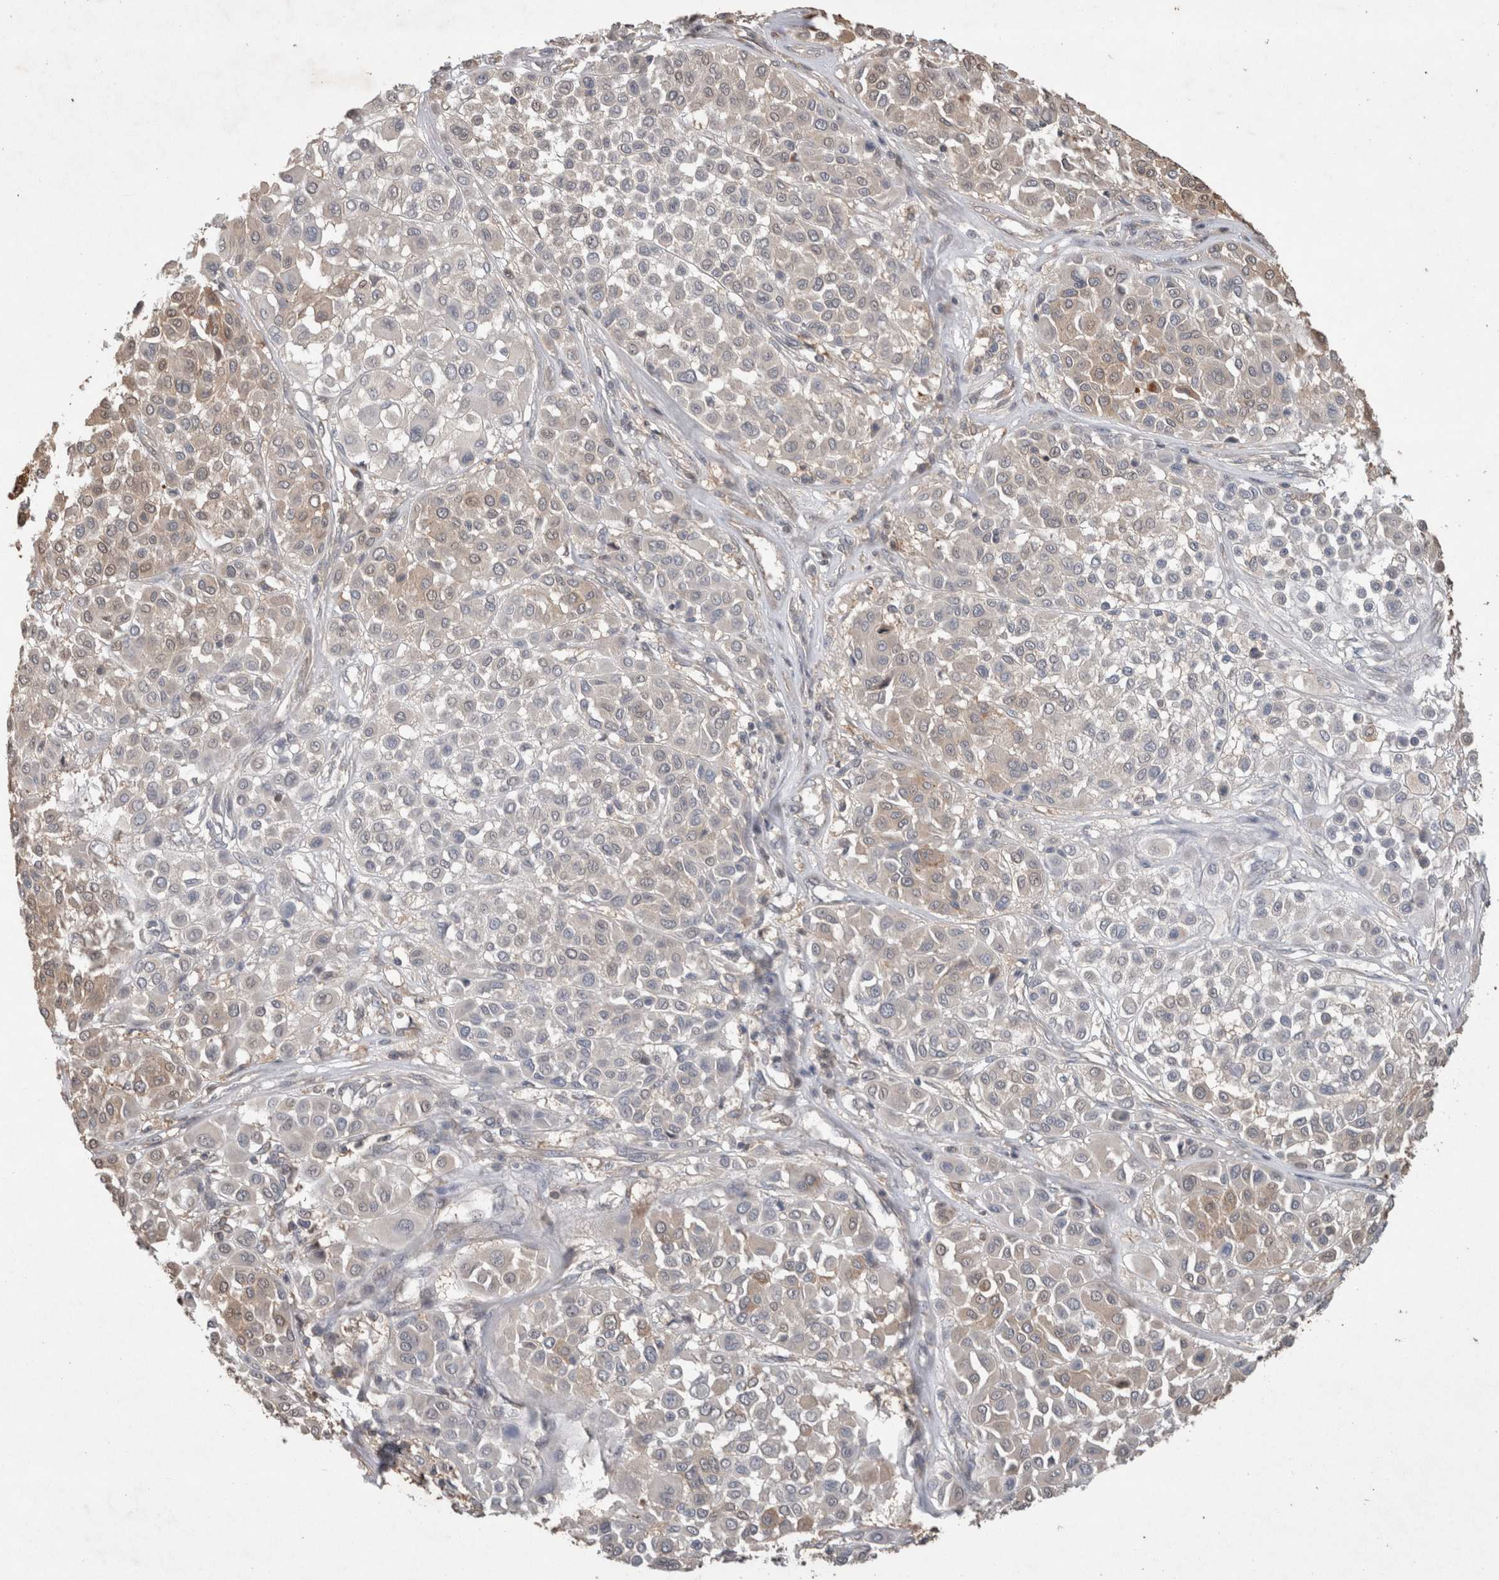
{"staining": {"intensity": "weak", "quantity": "<25%", "location": "cytoplasmic/membranous"}, "tissue": "melanoma", "cell_type": "Tumor cells", "image_type": "cancer", "snomed": [{"axis": "morphology", "description": "Malignant melanoma, Metastatic site"}, {"axis": "topography", "description": "Soft tissue"}], "caption": "Immunohistochemical staining of human malignant melanoma (metastatic site) demonstrates no significant staining in tumor cells. (DAB IHC with hematoxylin counter stain).", "gene": "TRIM5", "patient": {"sex": "male", "age": 41}}